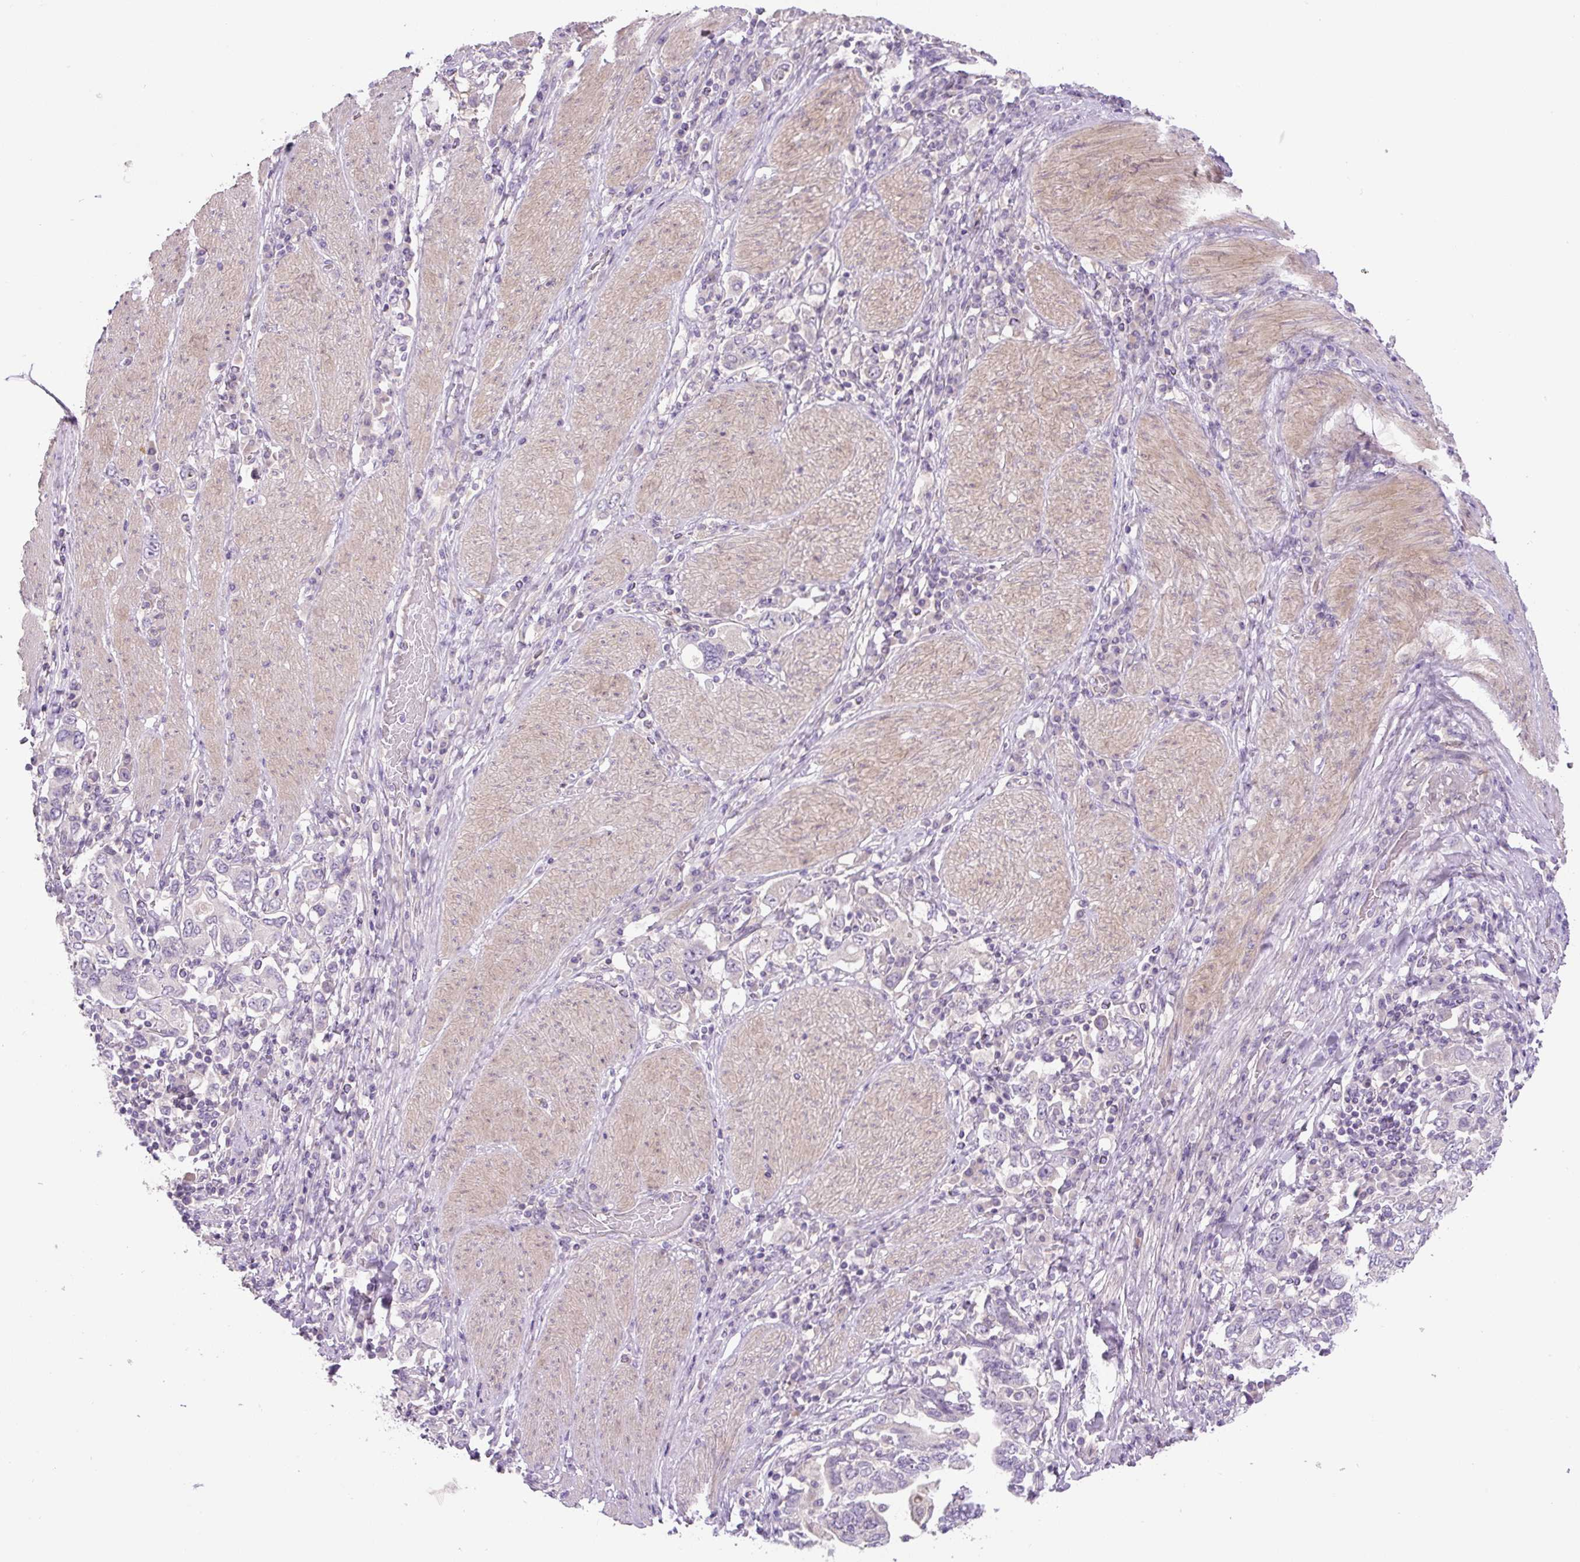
{"staining": {"intensity": "negative", "quantity": "none", "location": "none"}, "tissue": "stomach cancer", "cell_type": "Tumor cells", "image_type": "cancer", "snomed": [{"axis": "morphology", "description": "Adenocarcinoma, NOS"}, {"axis": "topography", "description": "Stomach, upper"}, {"axis": "topography", "description": "Stomach"}], "caption": "This is an immunohistochemistry (IHC) histopathology image of adenocarcinoma (stomach). There is no expression in tumor cells.", "gene": "UBL3", "patient": {"sex": "male", "age": 62}}